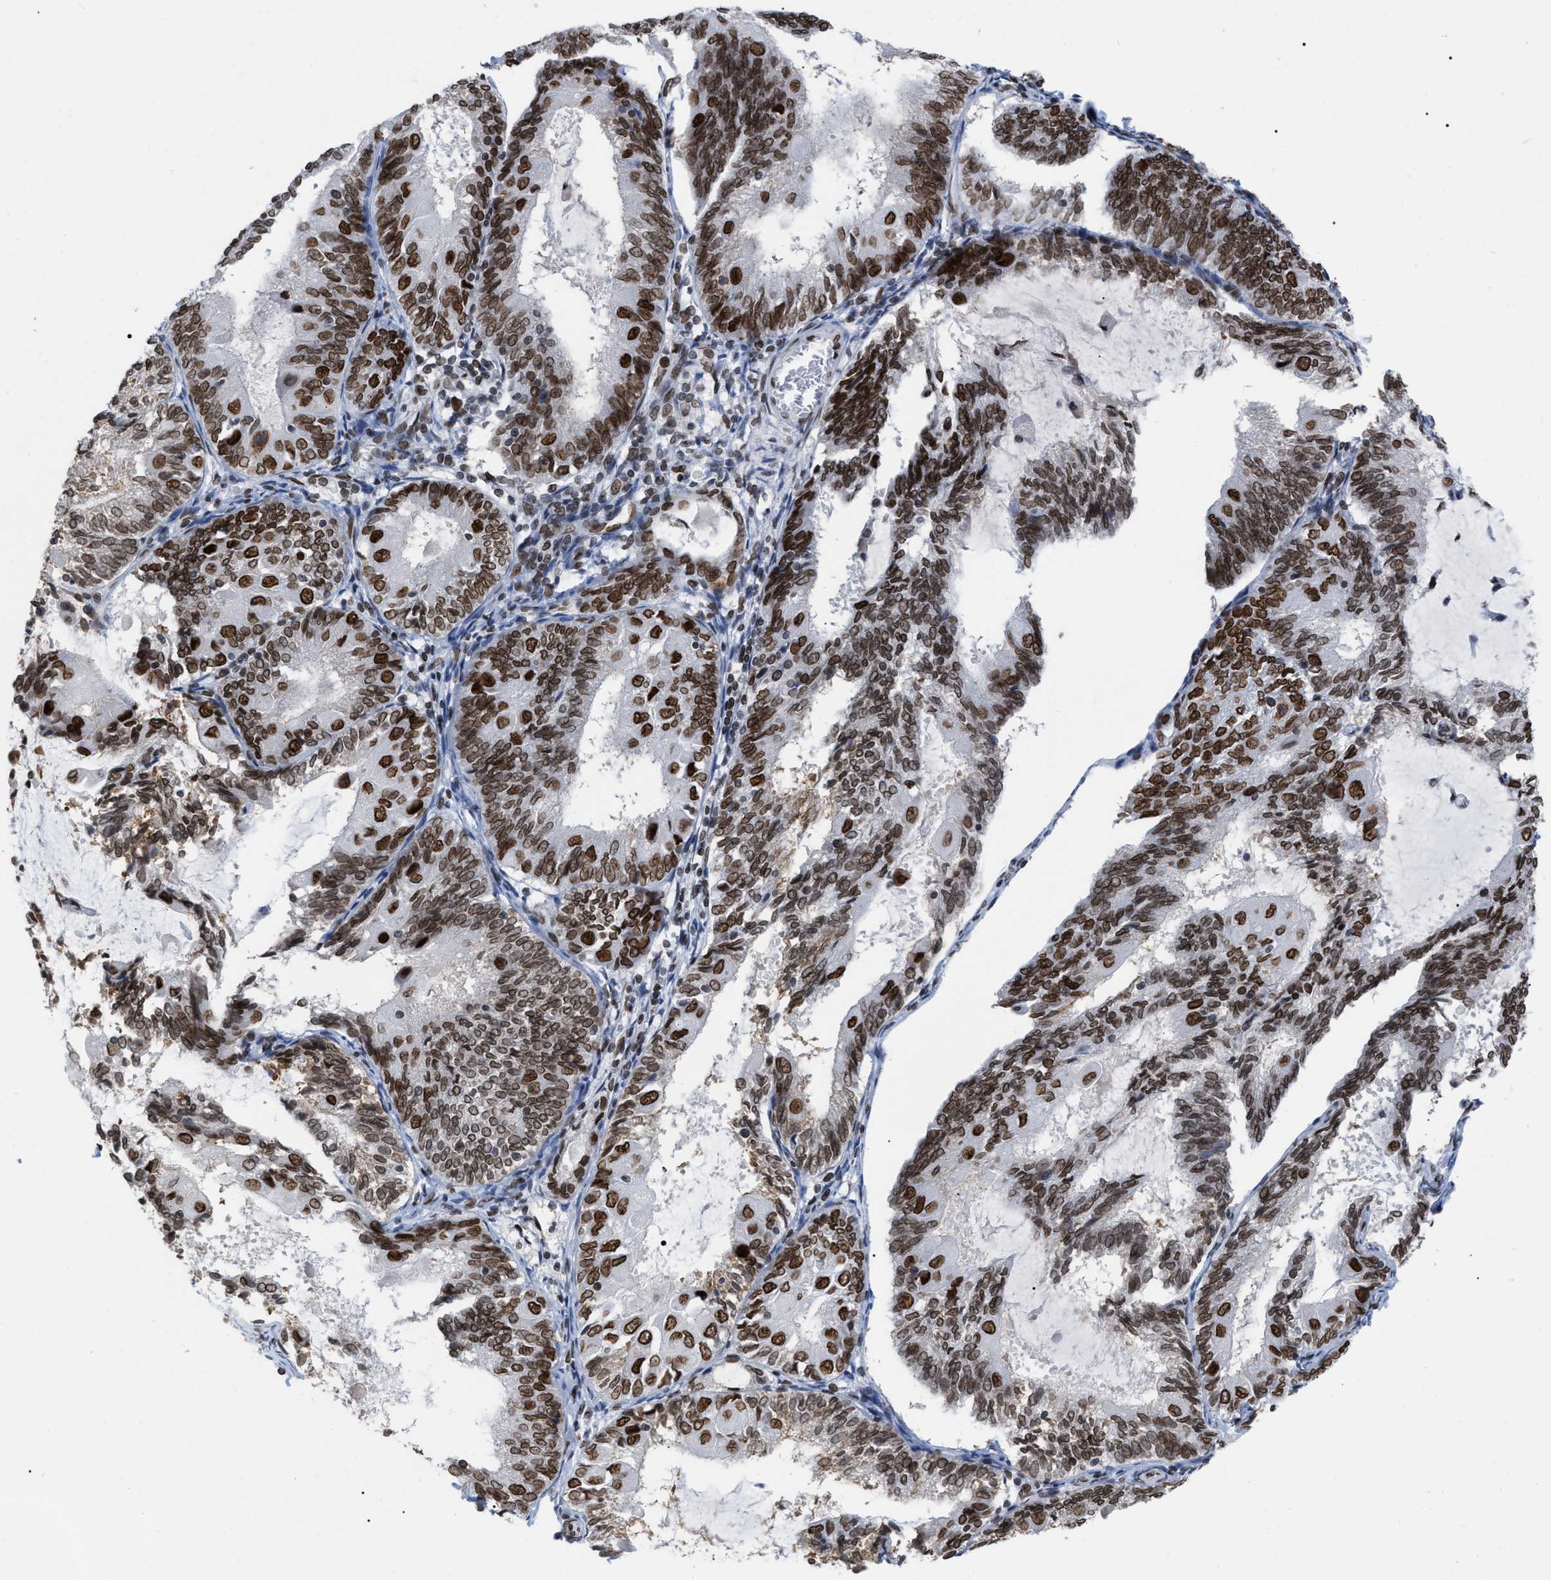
{"staining": {"intensity": "strong", "quantity": ">75%", "location": "nuclear"}, "tissue": "endometrial cancer", "cell_type": "Tumor cells", "image_type": "cancer", "snomed": [{"axis": "morphology", "description": "Adenocarcinoma, NOS"}, {"axis": "topography", "description": "Endometrium"}], "caption": "IHC of human endometrial cancer shows high levels of strong nuclear staining in approximately >75% of tumor cells.", "gene": "TPR", "patient": {"sex": "female", "age": 81}}